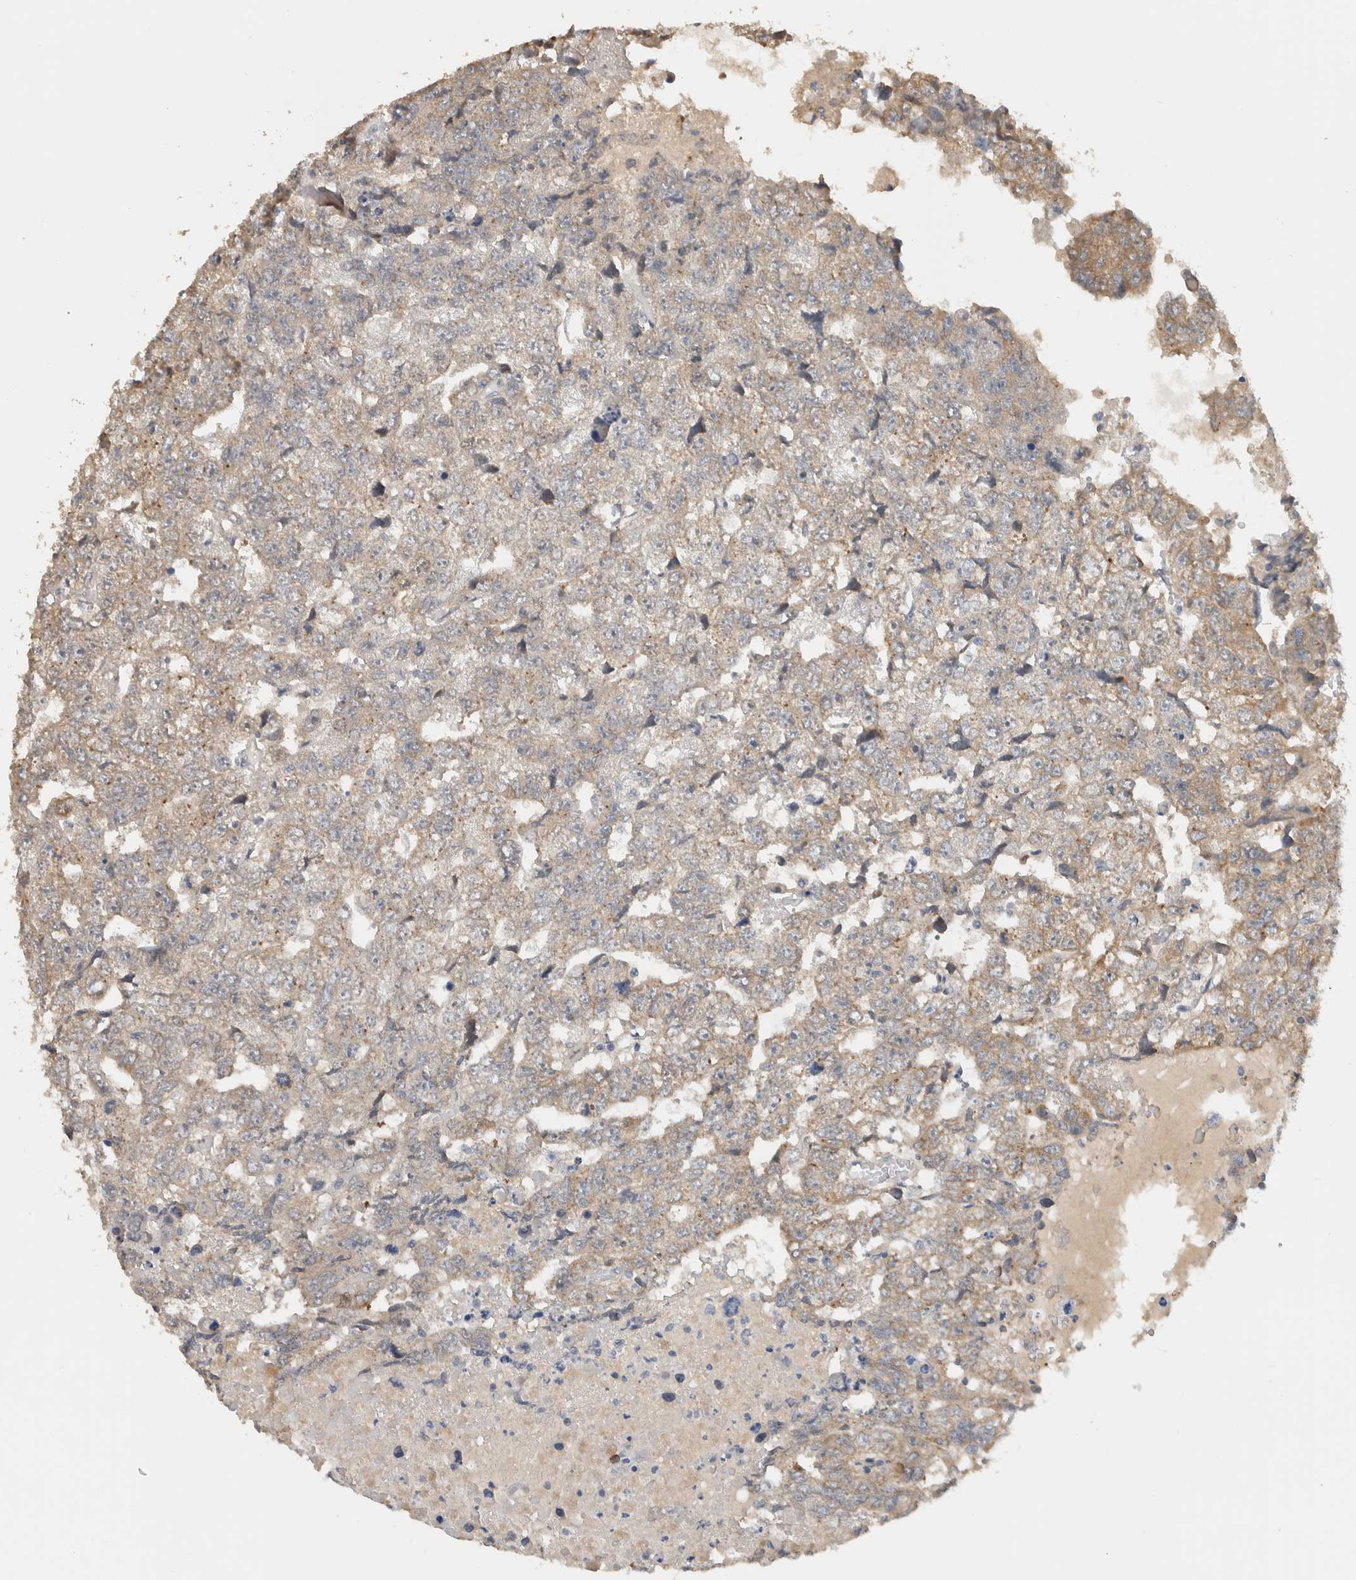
{"staining": {"intensity": "weak", "quantity": "25%-75%", "location": "cytoplasmic/membranous"}, "tissue": "testis cancer", "cell_type": "Tumor cells", "image_type": "cancer", "snomed": [{"axis": "morphology", "description": "Carcinoma, Embryonal, NOS"}, {"axis": "topography", "description": "Testis"}], "caption": "About 25%-75% of tumor cells in testis cancer (embryonal carcinoma) display weak cytoplasmic/membranous protein positivity as visualized by brown immunohistochemical staining.", "gene": "PUM1", "patient": {"sex": "male", "age": 36}}